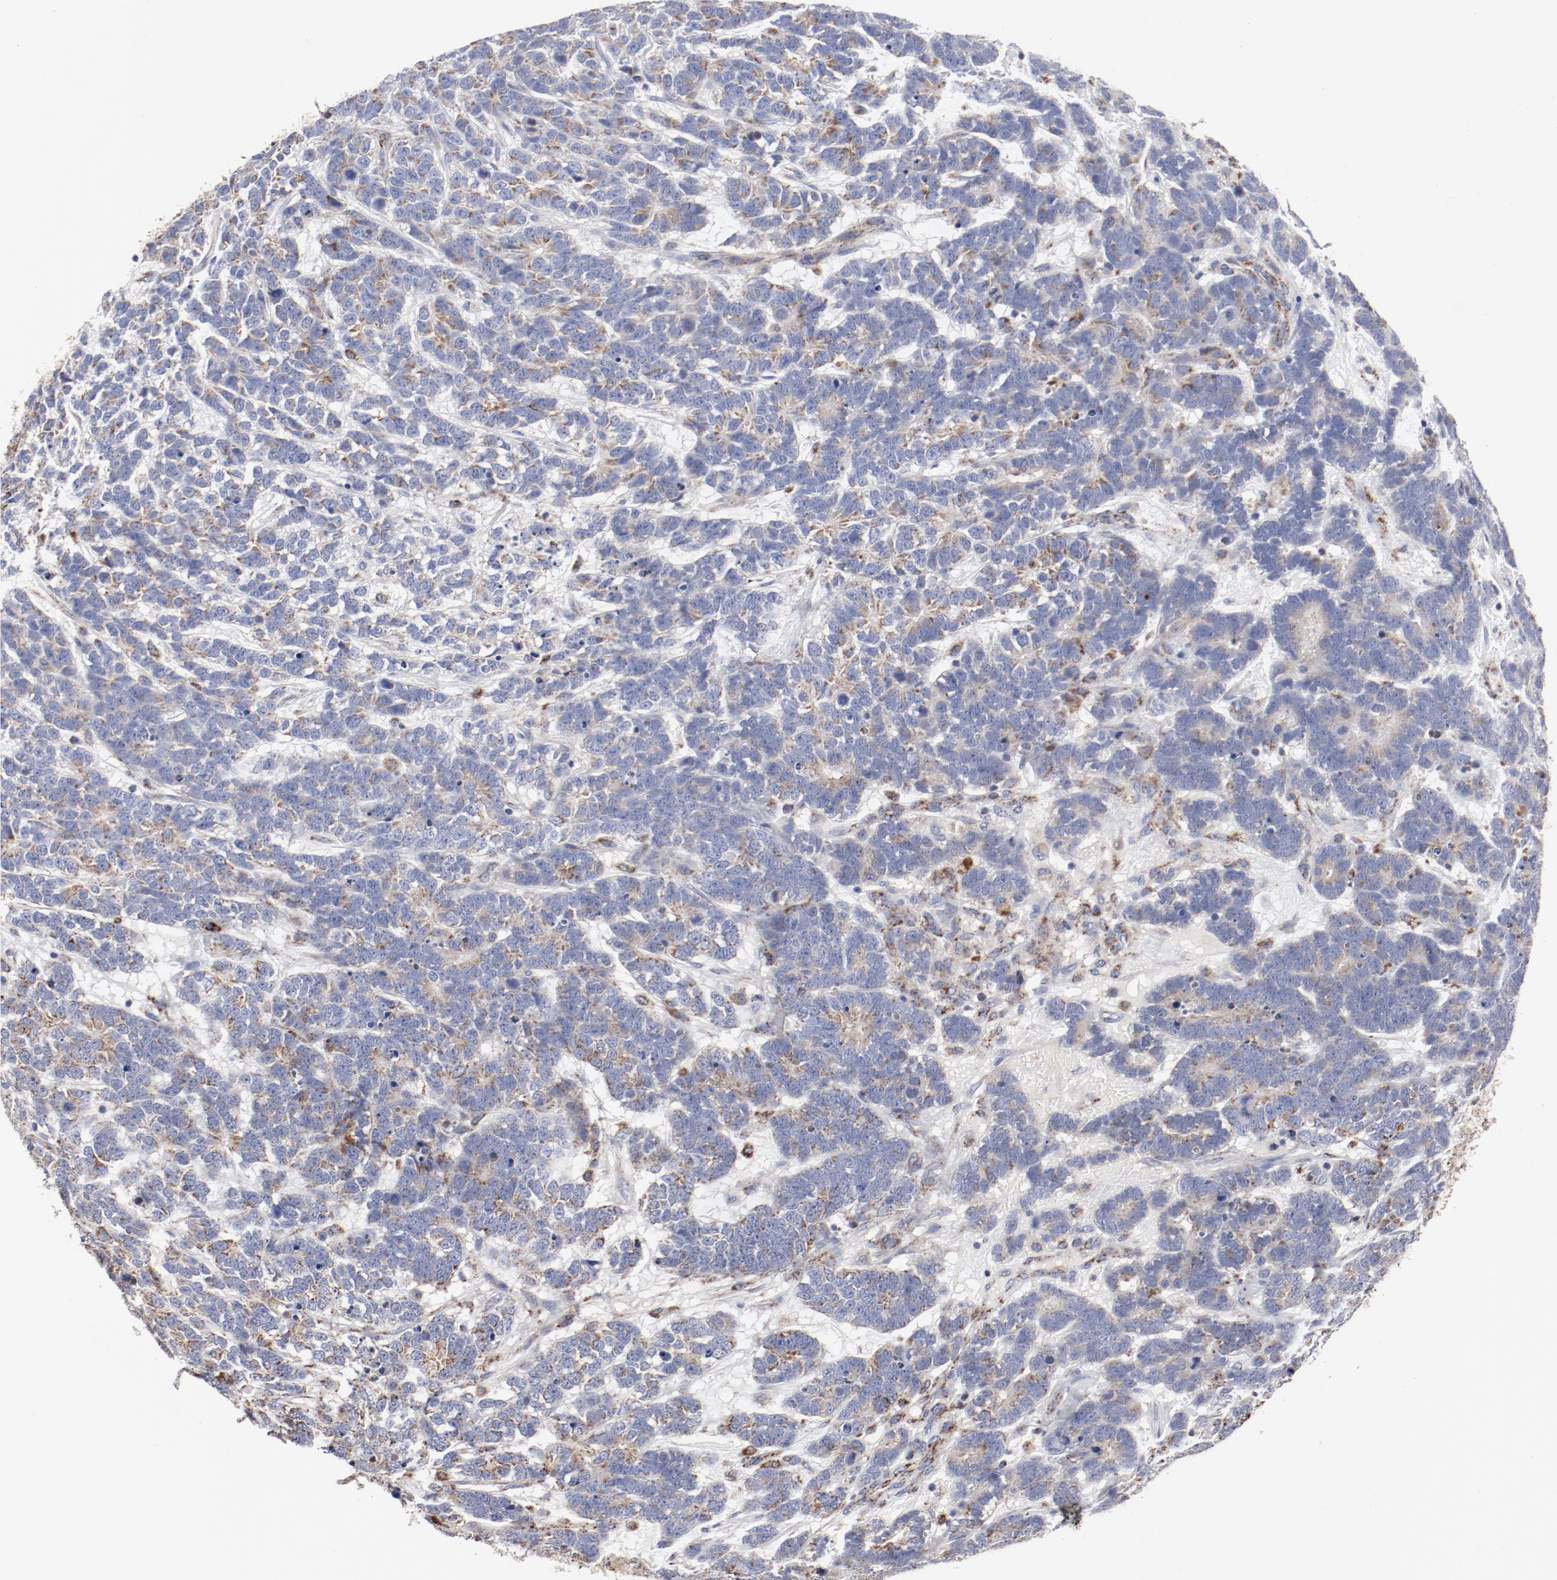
{"staining": {"intensity": "moderate", "quantity": "25%-75%", "location": "cytoplasmic/membranous"}, "tissue": "testis cancer", "cell_type": "Tumor cells", "image_type": "cancer", "snomed": [{"axis": "morphology", "description": "Carcinoma, Embryonal, NOS"}, {"axis": "topography", "description": "Testis"}], "caption": "A histopathology image of testis embryonal carcinoma stained for a protein exhibits moderate cytoplasmic/membranous brown staining in tumor cells. Using DAB (3,3'-diaminobenzidine) (brown) and hematoxylin (blue) stains, captured at high magnification using brightfield microscopy.", "gene": "NDUFV2", "patient": {"sex": "male", "age": 26}}